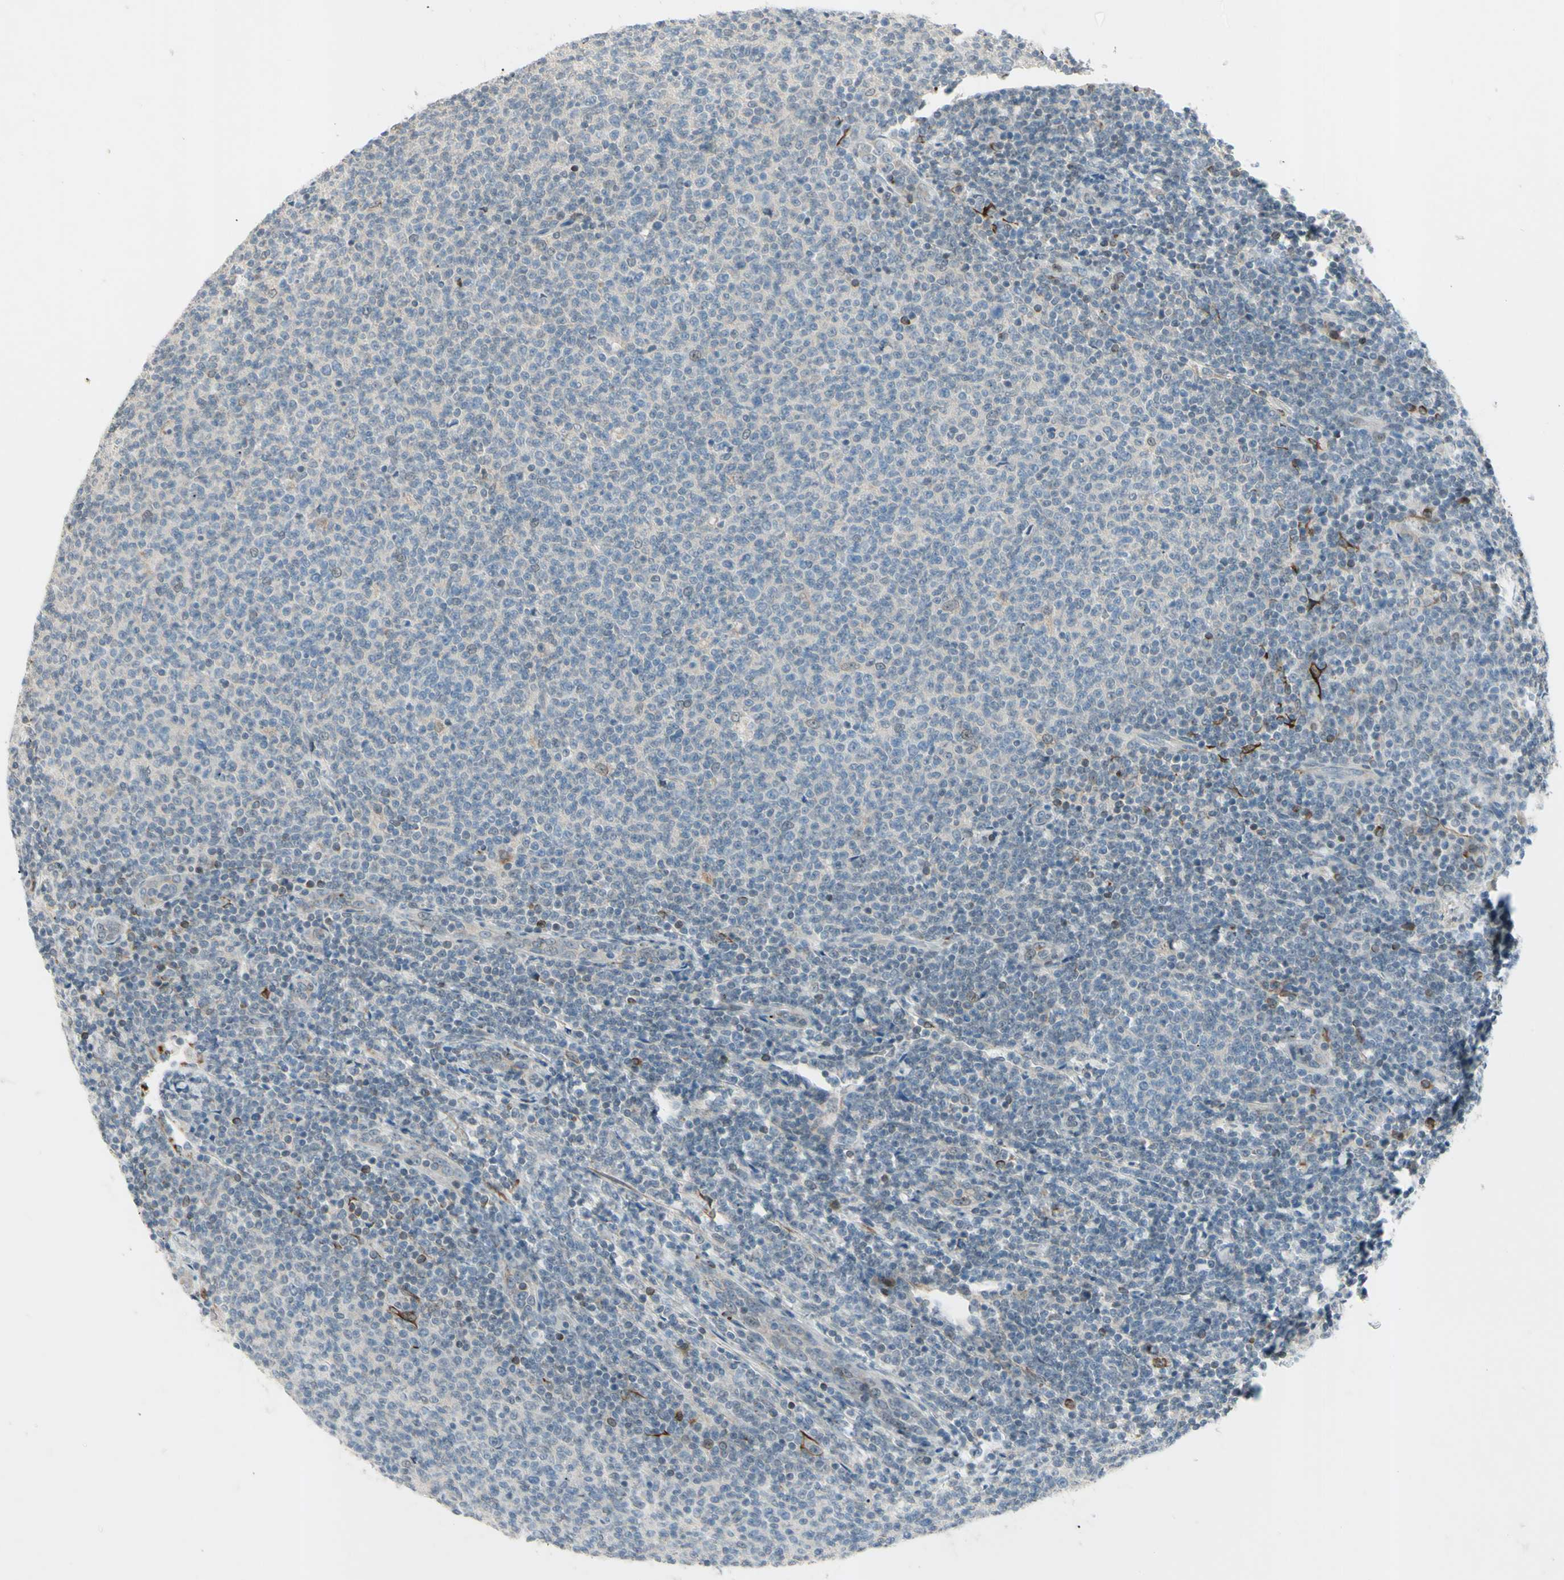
{"staining": {"intensity": "negative", "quantity": "none", "location": "none"}, "tissue": "lymphoma", "cell_type": "Tumor cells", "image_type": "cancer", "snomed": [{"axis": "morphology", "description": "Malignant lymphoma, non-Hodgkin's type, Low grade"}, {"axis": "topography", "description": "Lymph node"}], "caption": "Immunohistochemistry (IHC) of human lymphoma reveals no positivity in tumor cells. The staining was performed using DAB to visualize the protein expression in brown, while the nuclei were stained in blue with hematoxylin (Magnification: 20x).", "gene": "FGFR2", "patient": {"sex": "male", "age": 66}}